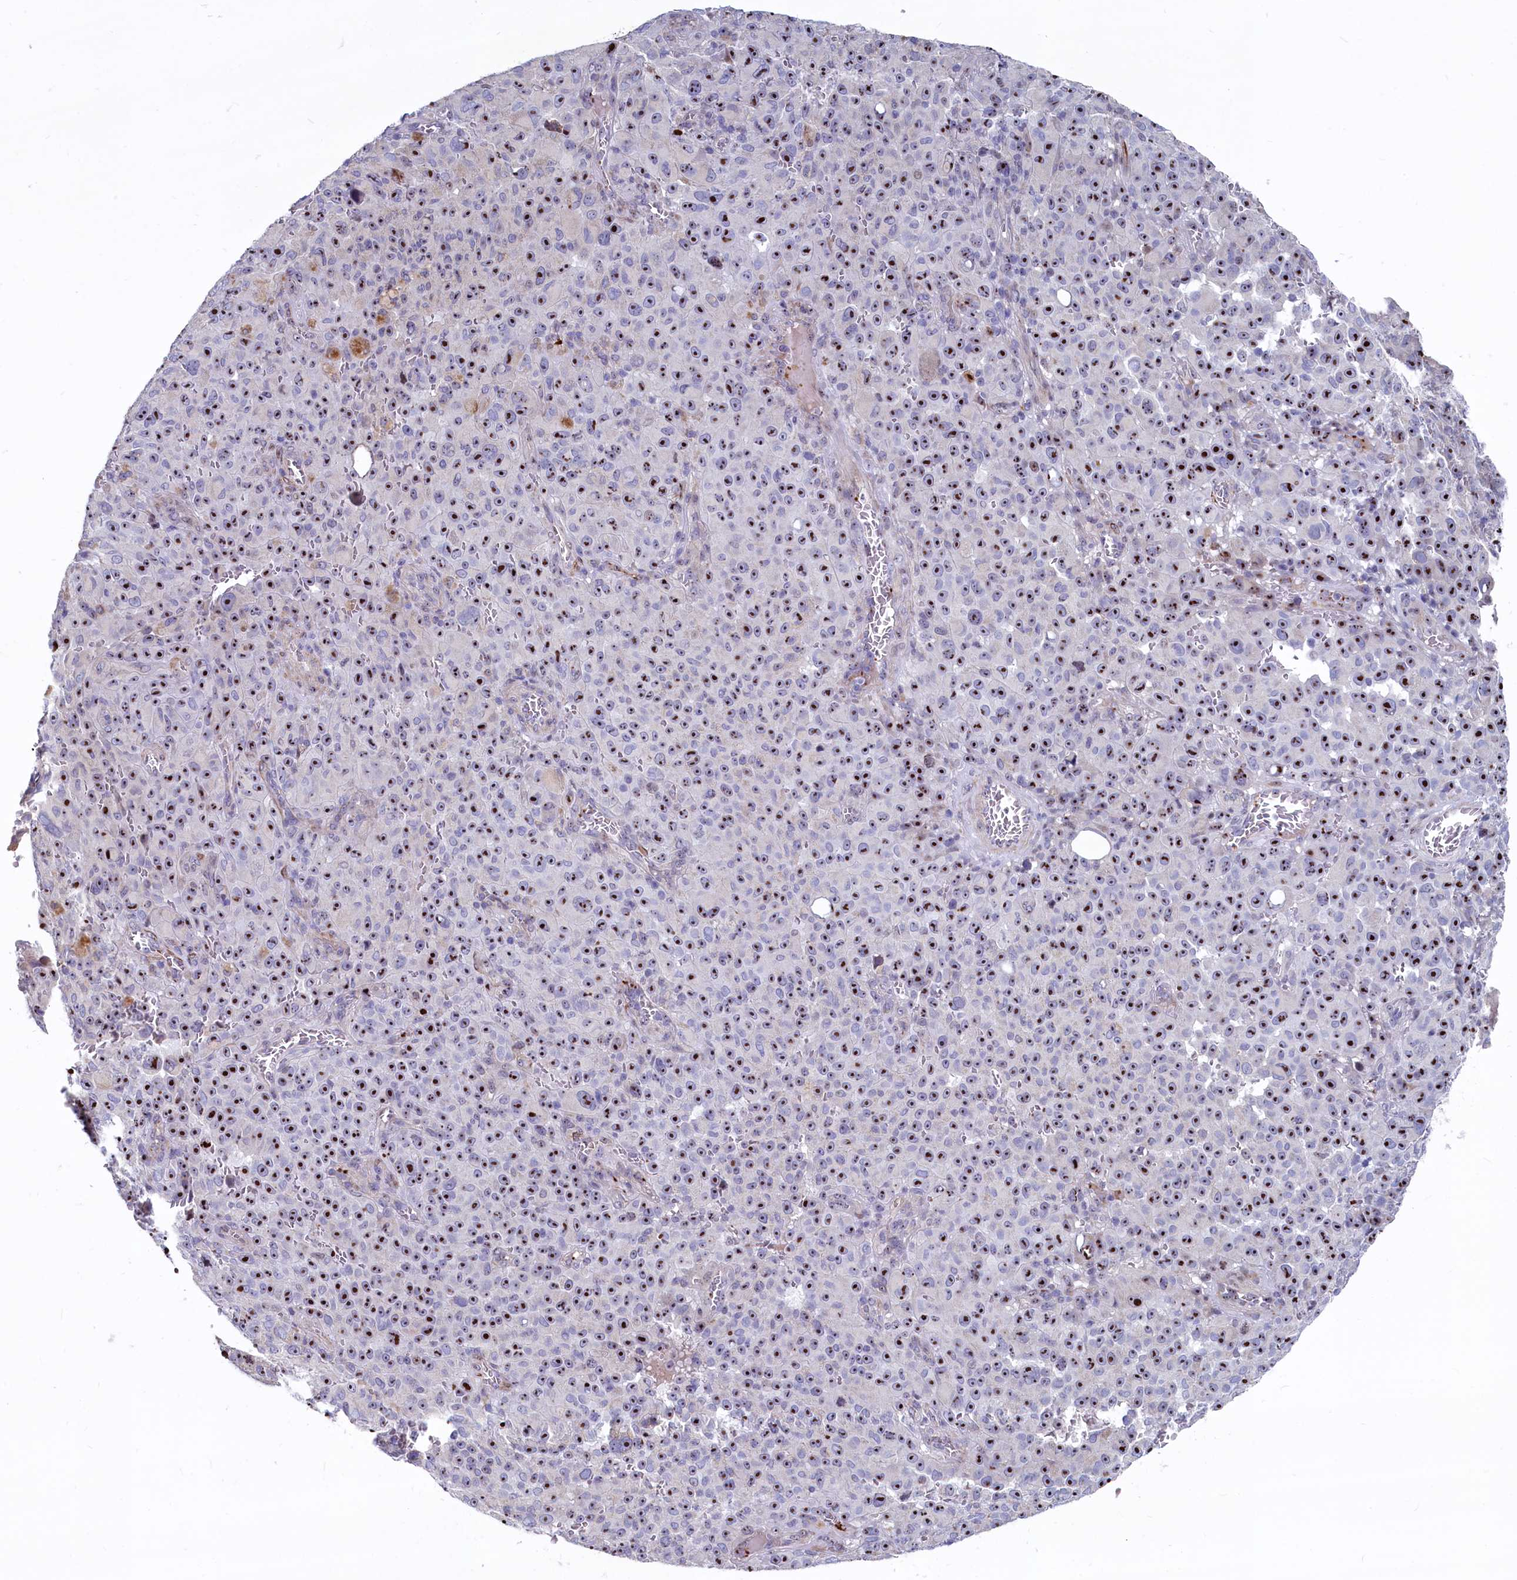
{"staining": {"intensity": "strong", "quantity": ">75%", "location": "nuclear"}, "tissue": "melanoma", "cell_type": "Tumor cells", "image_type": "cancer", "snomed": [{"axis": "morphology", "description": "Malignant melanoma, NOS"}, {"axis": "topography", "description": "Skin"}], "caption": "This micrograph displays melanoma stained with immunohistochemistry to label a protein in brown. The nuclear of tumor cells show strong positivity for the protein. Nuclei are counter-stained blue.", "gene": "ASXL3", "patient": {"sex": "female", "age": 82}}